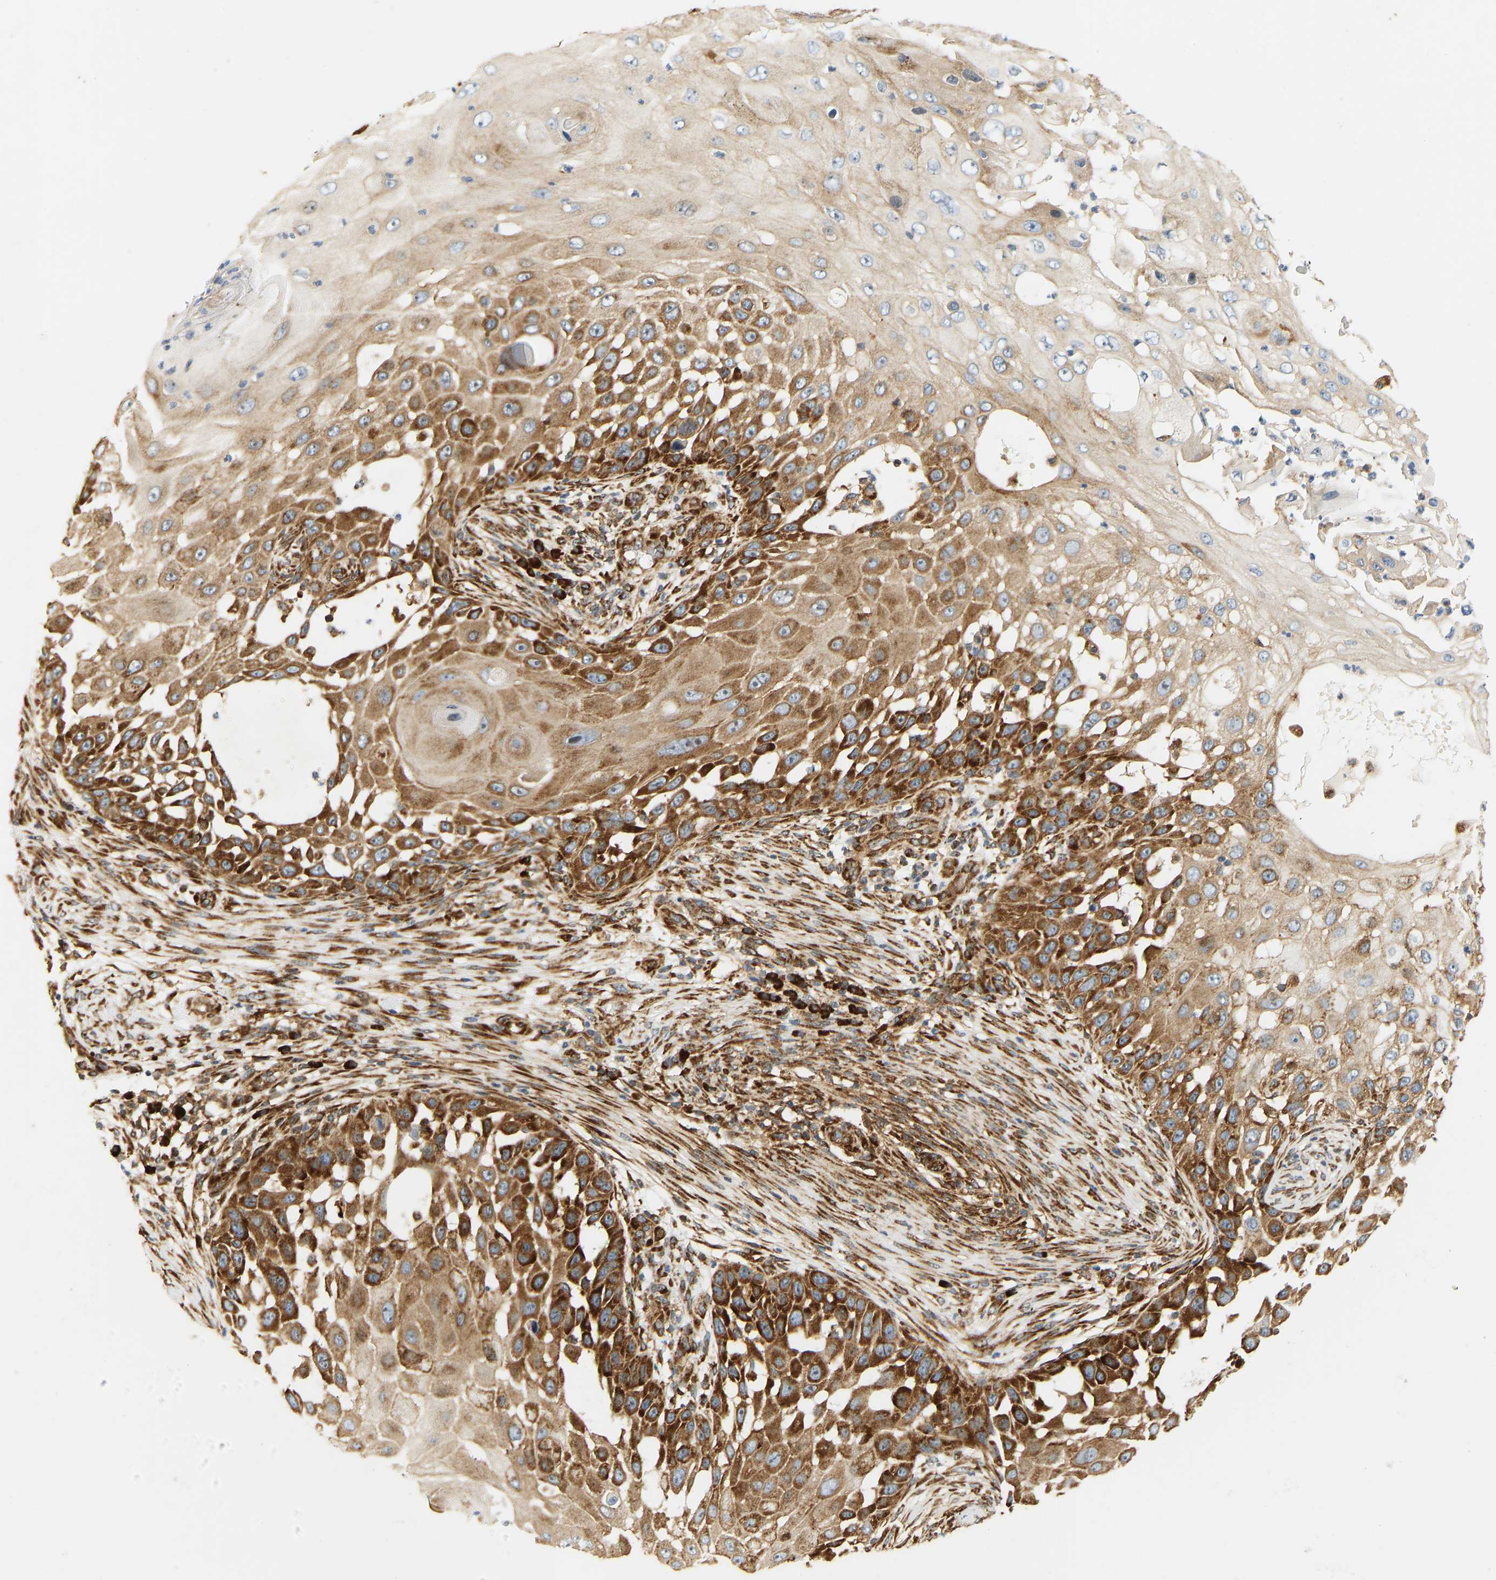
{"staining": {"intensity": "strong", "quantity": ">75%", "location": "cytoplasmic/membranous"}, "tissue": "skin cancer", "cell_type": "Tumor cells", "image_type": "cancer", "snomed": [{"axis": "morphology", "description": "Squamous cell carcinoma, NOS"}, {"axis": "topography", "description": "Skin"}], "caption": "Protein staining of skin cancer tissue displays strong cytoplasmic/membranous staining in about >75% of tumor cells. The protein of interest is stained brown, and the nuclei are stained in blue (DAB IHC with brightfield microscopy, high magnification).", "gene": "RPS14", "patient": {"sex": "female", "age": 44}}